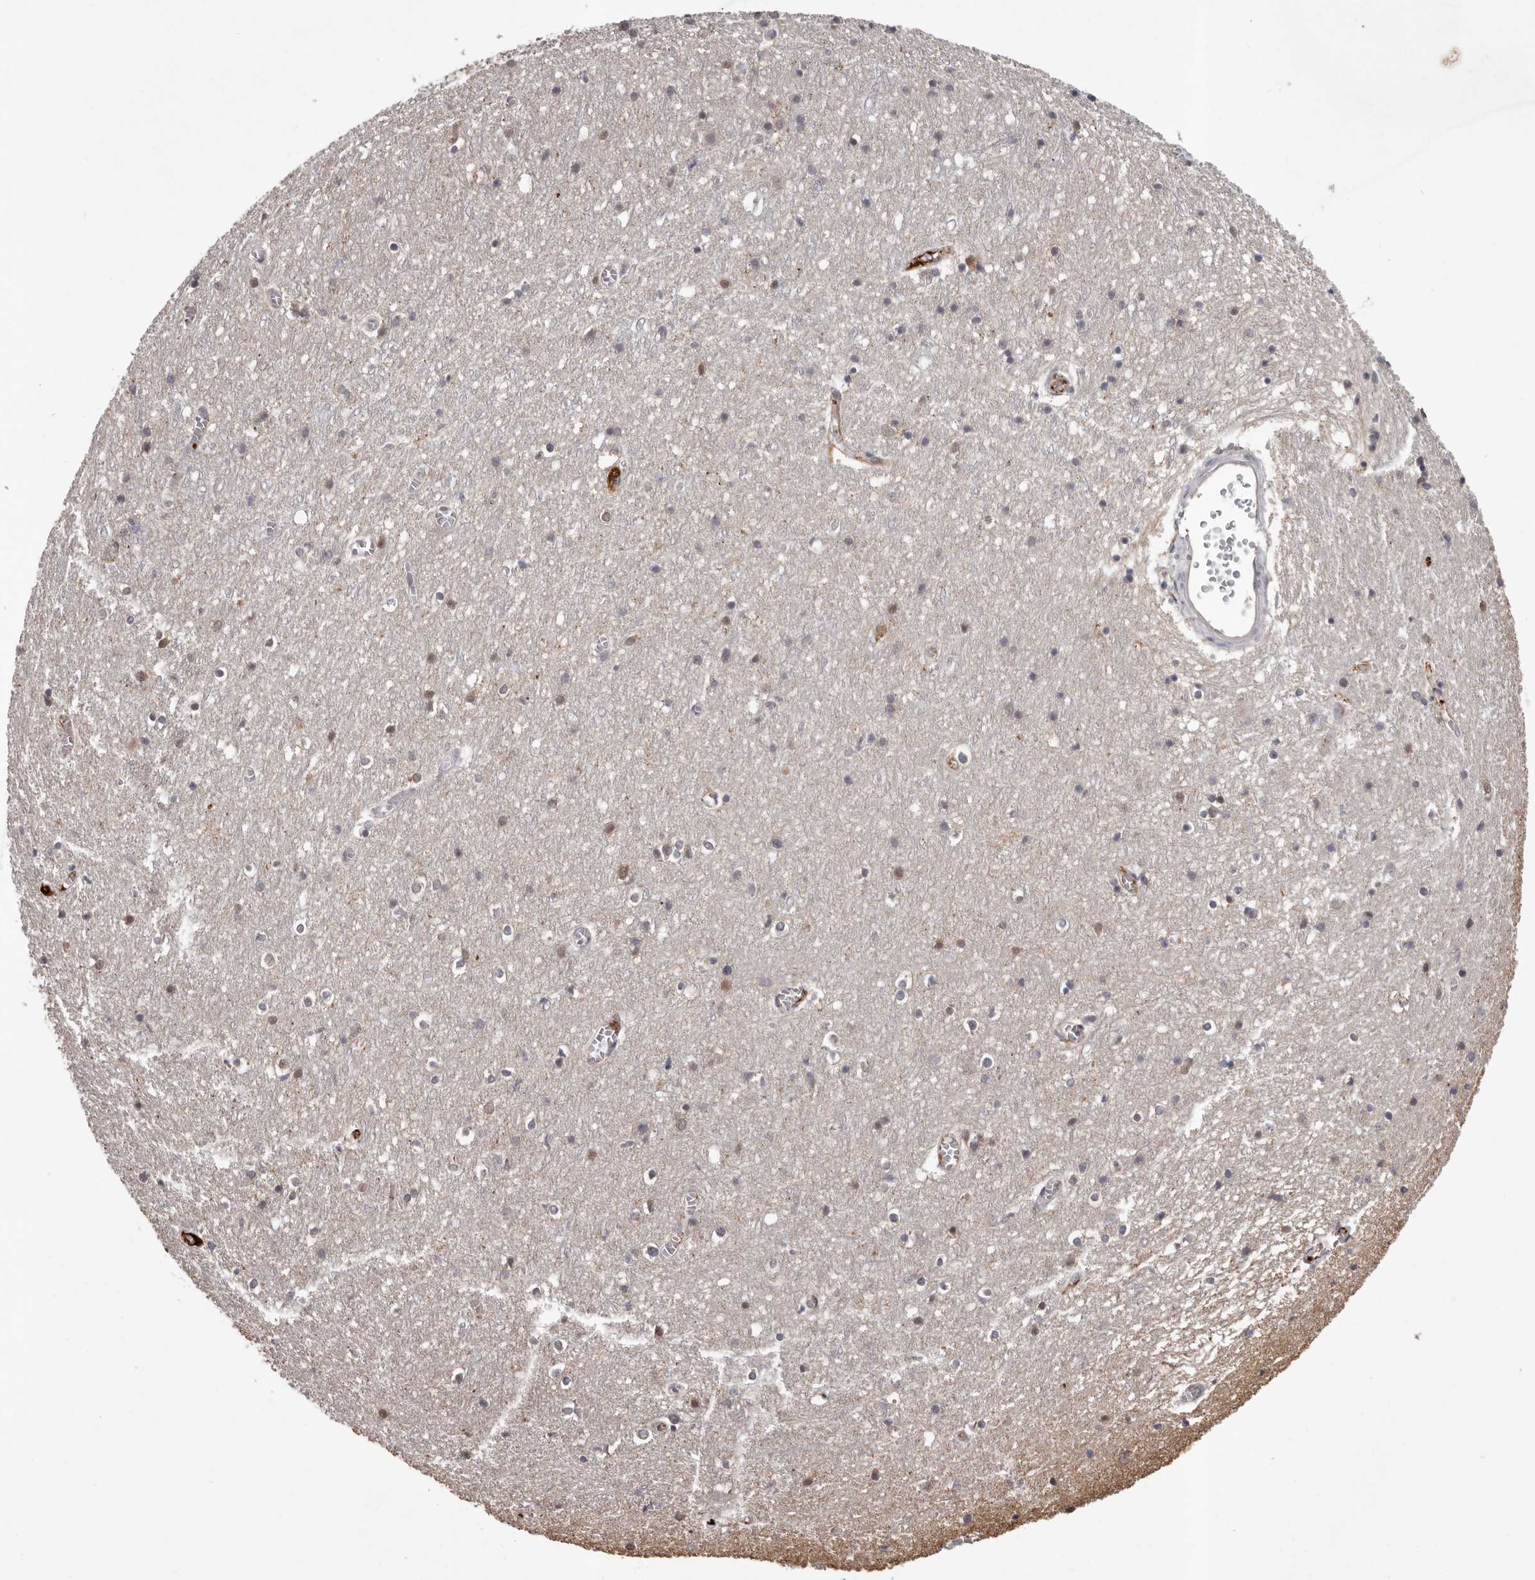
{"staining": {"intensity": "negative", "quantity": "none", "location": "none"}, "tissue": "cerebral cortex", "cell_type": "Endothelial cells", "image_type": "normal", "snomed": [{"axis": "morphology", "description": "Normal tissue, NOS"}, {"axis": "topography", "description": "Cerebral cortex"}], "caption": "Histopathology image shows no protein positivity in endothelial cells of normal cerebral cortex. (Stains: DAB IHC with hematoxylin counter stain, Microscopy: brightfield microscopy at high magnification).", "gene": "MED8", "patient": {"sex": "female", "age": 64}}